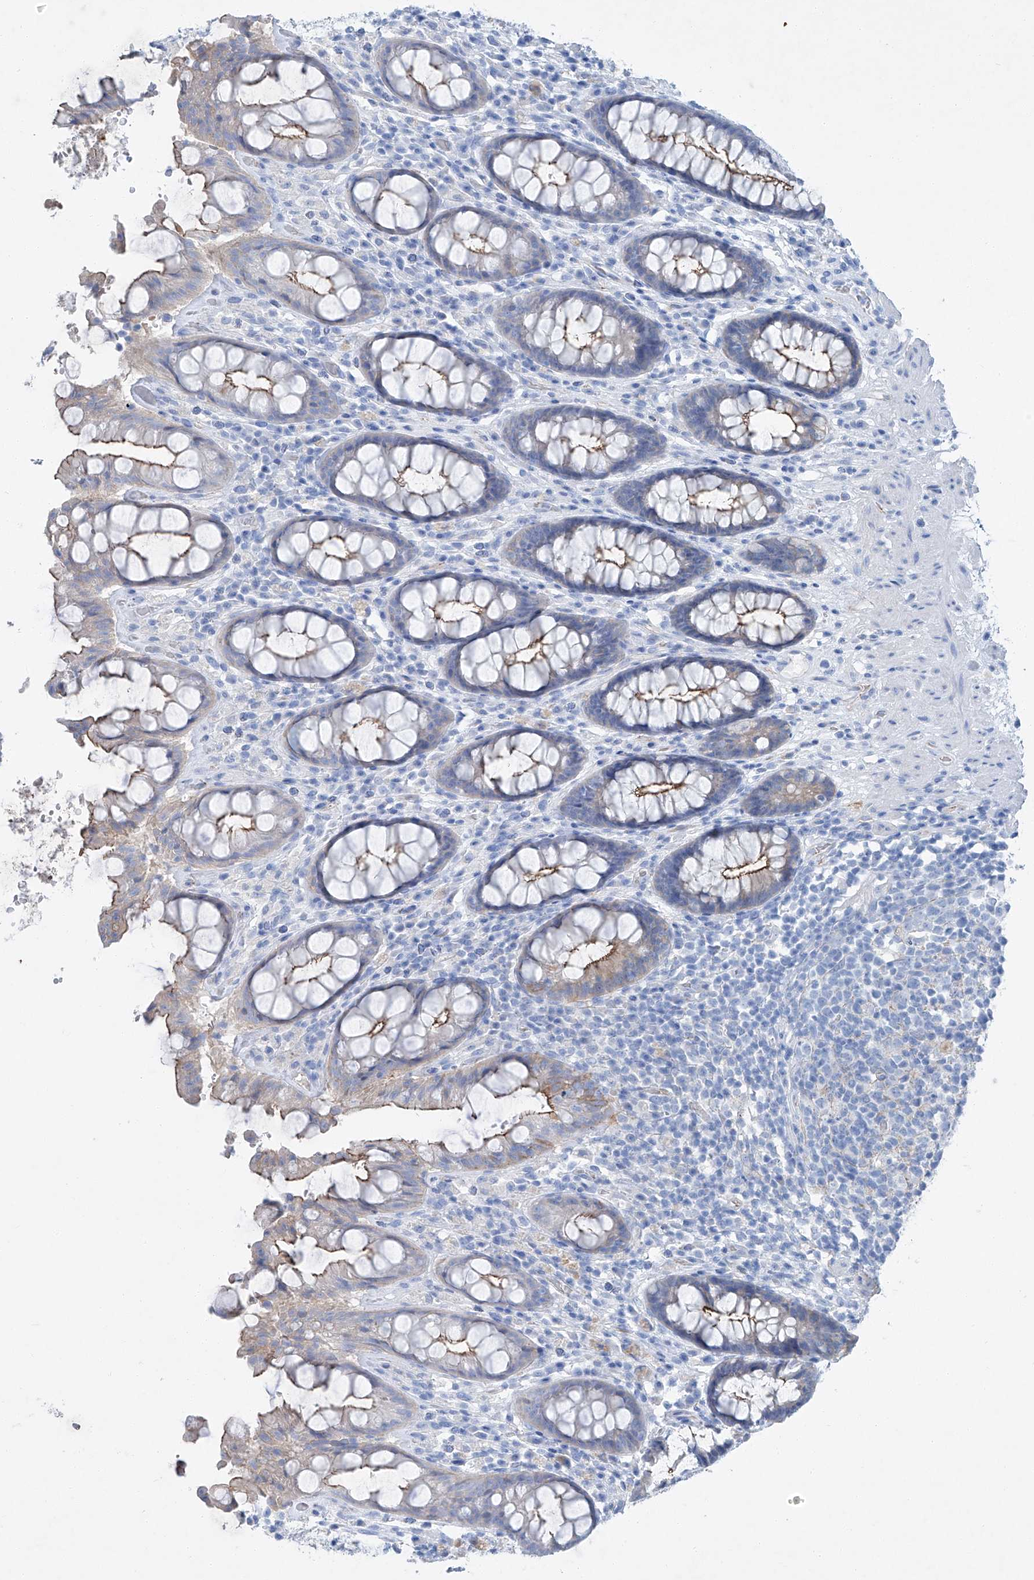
{"staining": {"intensity": "moderate", "quantity": "25%-75%", "location": "cytoplasmic/membranous"}, "tissue": "rectum", "cell_type": "Glandular cells", "image_type": "normal", "snomed": [{"axis": "morphology", "description": "Normal tissue, NOS"}, {"axis": "topography", "description": "Rectum"}], "caption": "Moderate cytoplasmic/membranous expression for a protein is present in approximately 25%-75% of glandular cells of normal rectum using IHC.", "gene": "MAGI1", "patient": {"sex": "male", "age": 64}}